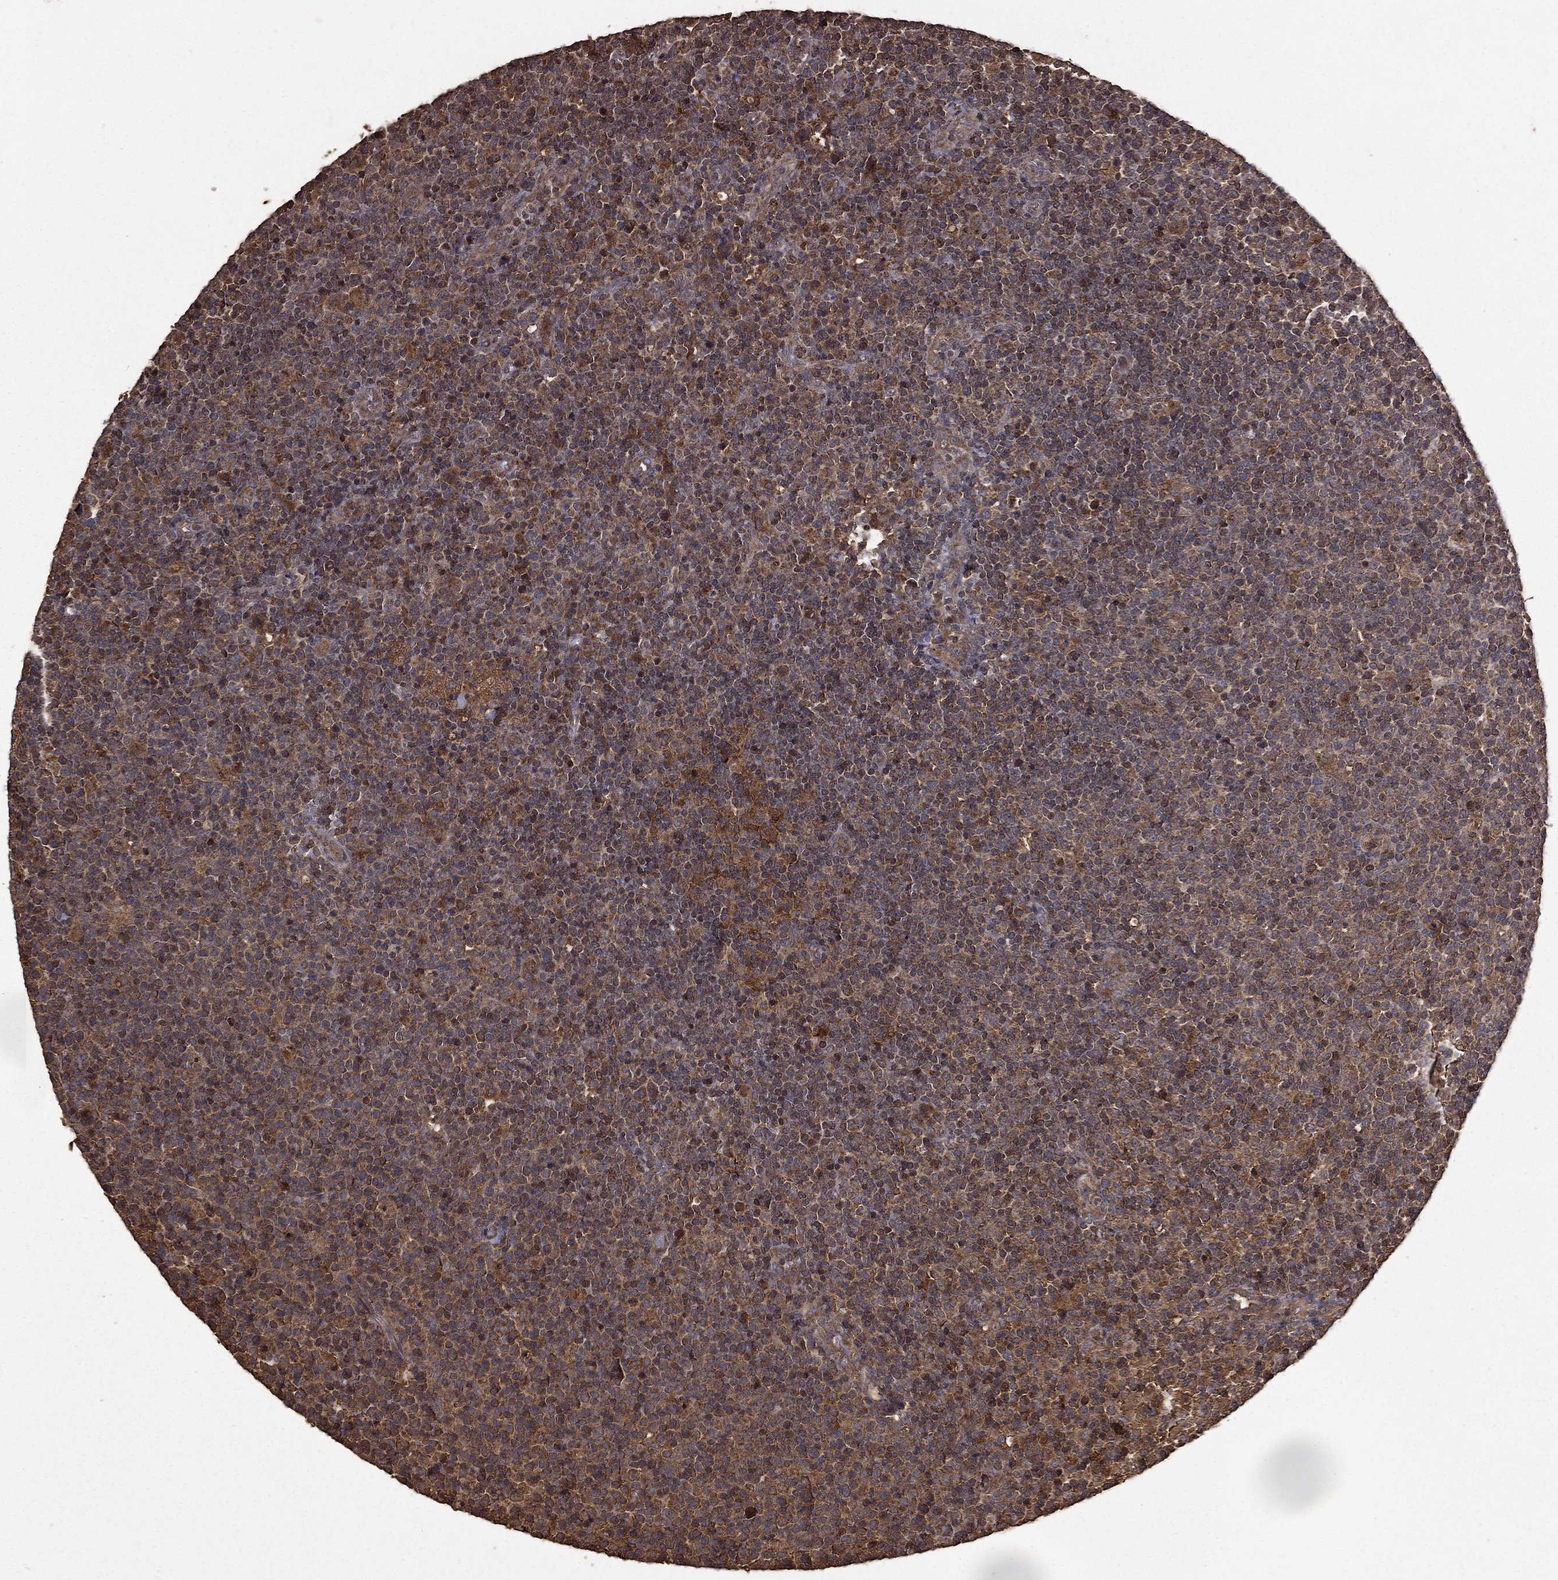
{"staining": {"intensity": "weak", "quantity": "25%-75%", "location": "cytoplasmic/membranous"}, "tissue": "lymphoma", "cell_type": "Tumor cells", "image_type": "cancer", "snomed": [{"axis": "morphology", "description": "Malignant lymphoma, non-Hodgkin's type, High grade"}, {"axis": "topography", "description": "Lymph node"}], "caption": "Tumor cells exhibit low levels of weak cytoplasmic/membranous staining in about 25%-75% of cells in human lymphoma.", "gene": "BIRC6", "patient": {"sex": "male", "age": 61}}